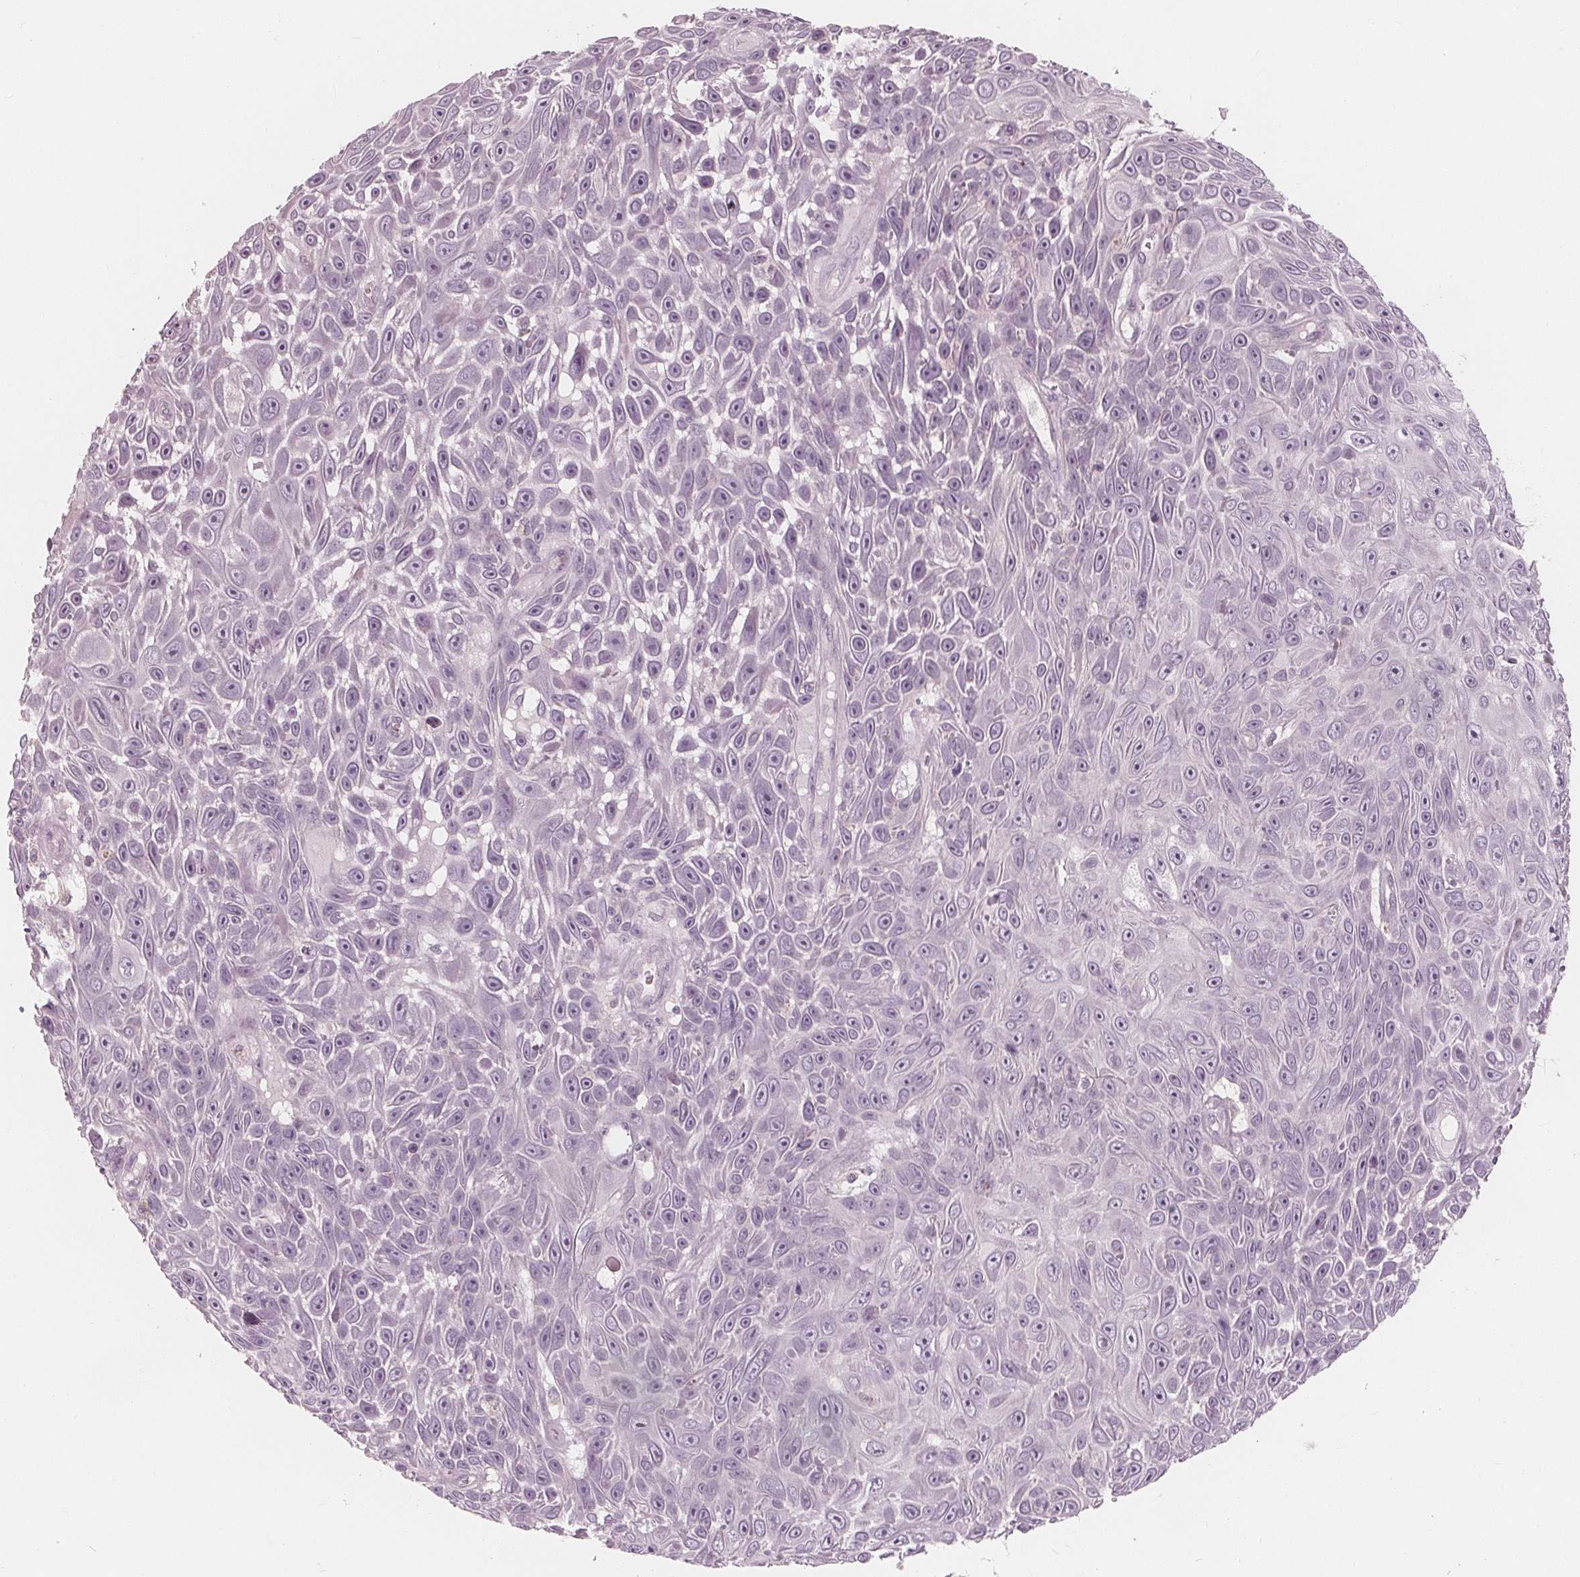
{"staining": {"intensity": "negative", "quantity": "none", "location": "none"}, "tissue": "skin cancer", "cell_type": "Tumor cells", "image_type": "cancer", "snomed": [{"axis": "morphology", "description": "Squamous cell carcinoma, NOS"}, {"axis": "topography", "description": "Skin"}], "caption": "High power microscopy photomicrograph of an IHC photomicrograph of skin squamous cell carcinoma, revealing no significant staining in tumor cells. Brightfield microscopy of immunohistochemistry (IHC) stained with DAB (brown) and hematoxylin (blue), captured at high magnification.", "gene": "SAT2", "patient": {"sex": "male", "age": 82}}